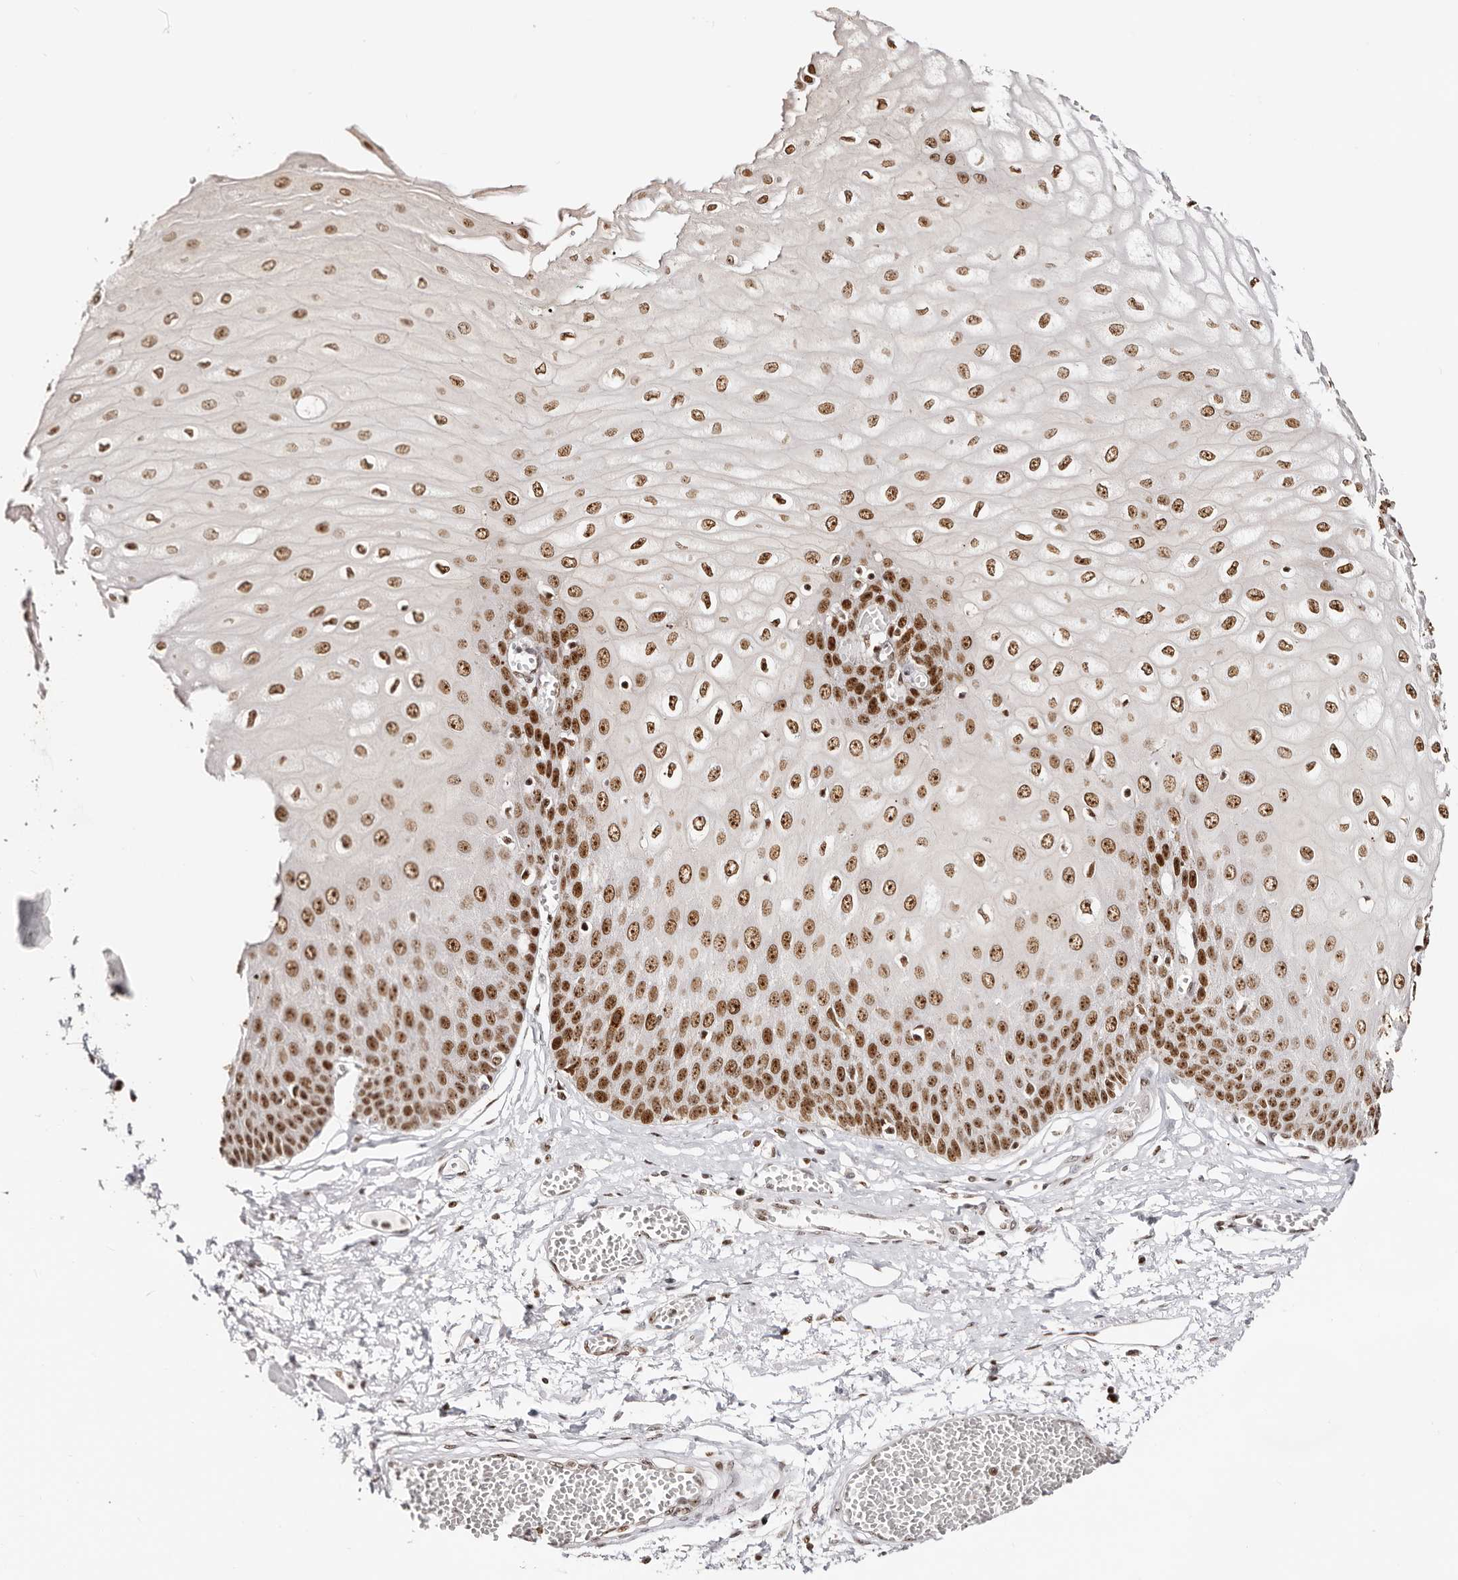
{"staining": {"intensity": "strong", "quantity": ">75%", "location": "nuclear"}, "tissue": "esophagus", "cell_type": "Squamous epithelial cells", "image_type": "normal", "snomed": [{"axis": "morphology", "description": "Normal tissue, NOS"}, {"axis": "topography", "description": "Esophagus"}], "caption": "An image showing strong nuclear staining in approximately >75% of squamous epithelial cells in normal esophagus, as visualized by brown immunohistochemical staining.", "gene": "IQGAP3", "patient": {"sex": "male", "age": 60}}